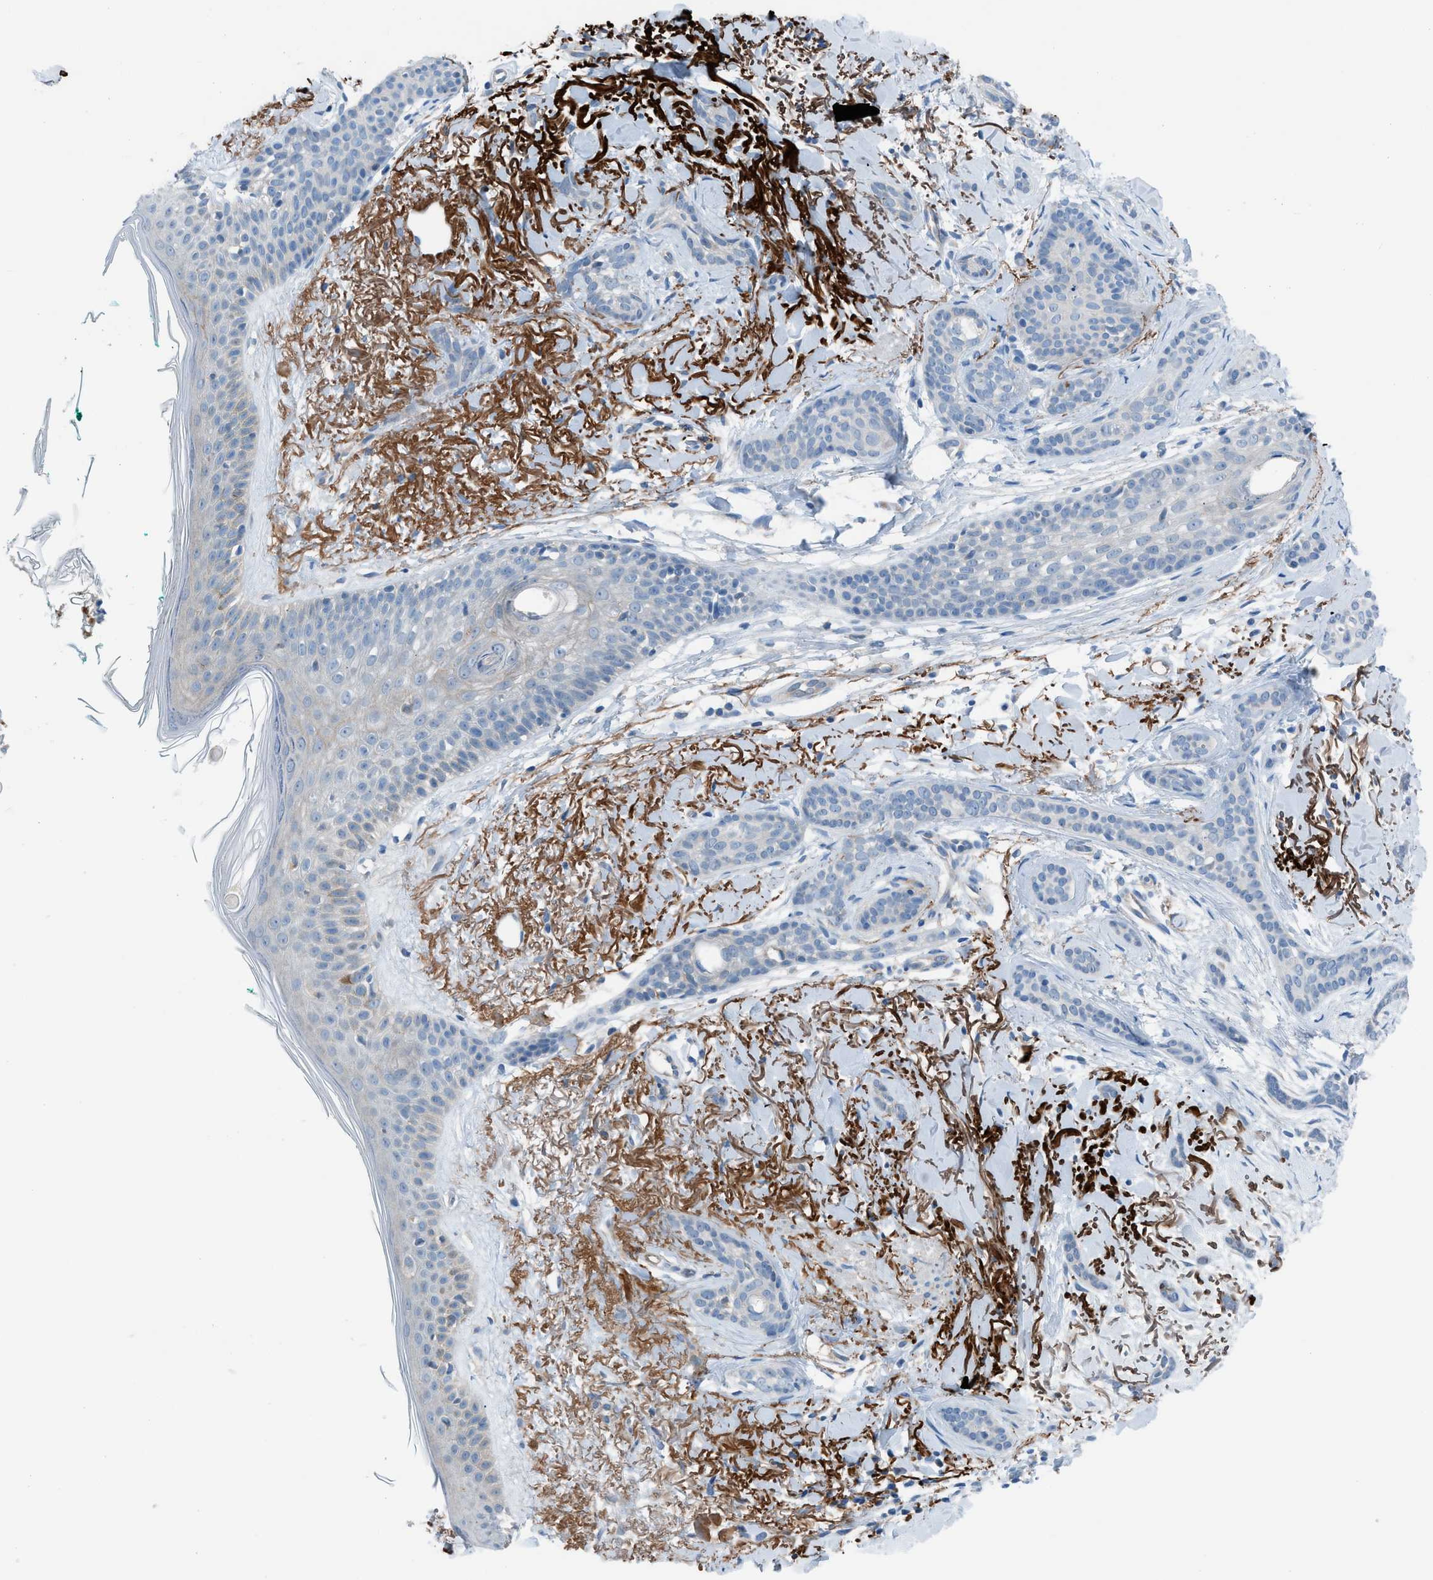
{"staining": {"intensity": "negative", "quantity": "none", "location": "none"}, "tissue": "skin cancer", "cell_type": "Tumor cells", "image_type": "cancer", "snomed": [{"axis": "morphology", "description": "Basal cell carcinoma"}, {"axis": "morphology", "description": "Adnexal tumor, benign"}, {"axis": "topography", "description": "Skin"}], "caption": "Tumor cells show no significant protein expression in skin cancer.", "gene": "HEG1", "patient": {"sex": "female", "age": 42}}